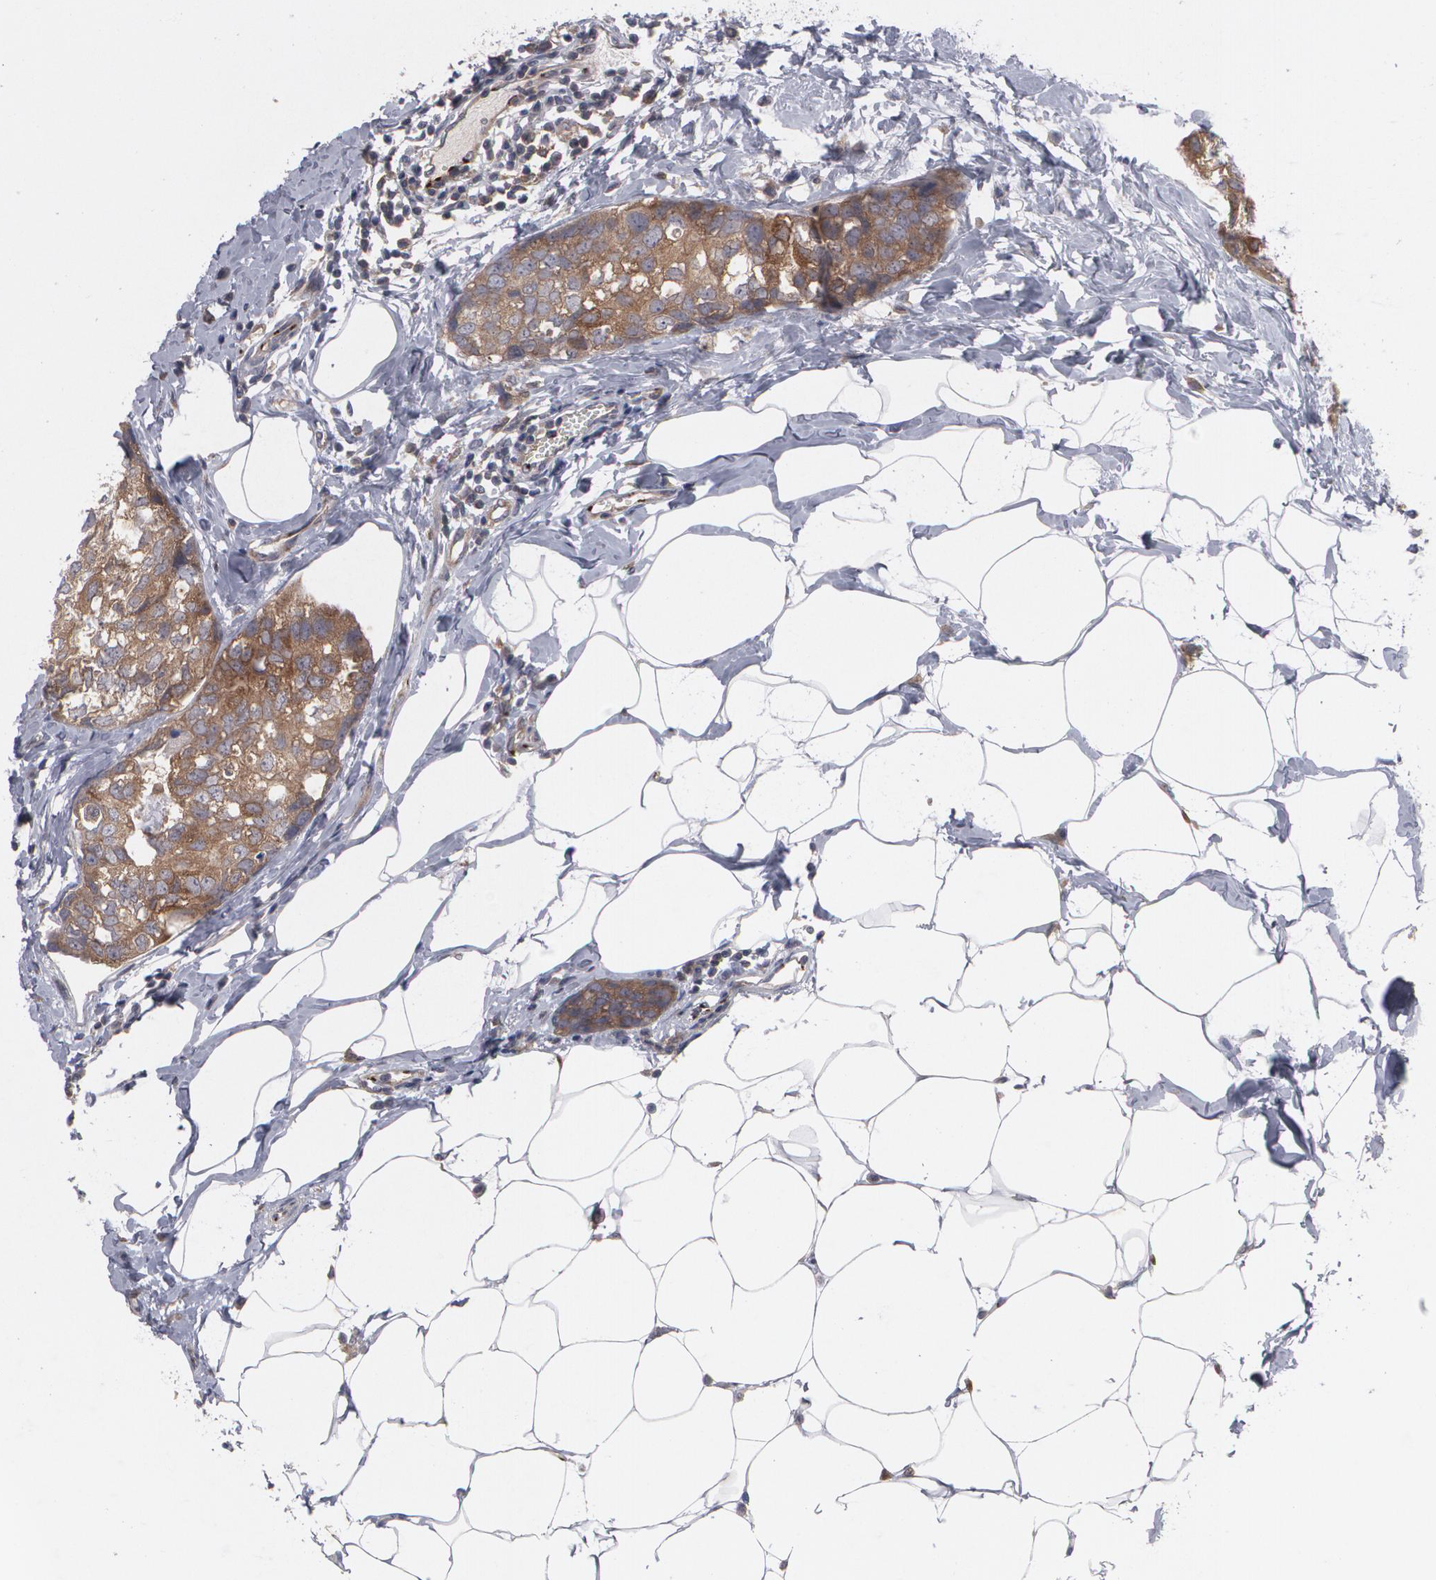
{"staining": {"intensity": "moderate", "quantity": ">75%", "location": "cytoplasmic/membranous"}, "tissue": "breast cancer", "cell_type": "Tumor cells", "image_type": "cancer", "snomed": [{"axis": "morphology", "description": "Normal tissue, NOS"}, {"axis": "morphology", "description": "Duct carcinoma"}, {"axis": "topography", "description": "Breast"}], "caption": "This photomicrograph shows immunohistochemistry staining of breast intraductal carcinoma, with medium moderate cytoplasmic/membranous positivity in about >75% of tumor cells.", "gene": "HTT", "patient": {"sex": "female", "age": 50}}